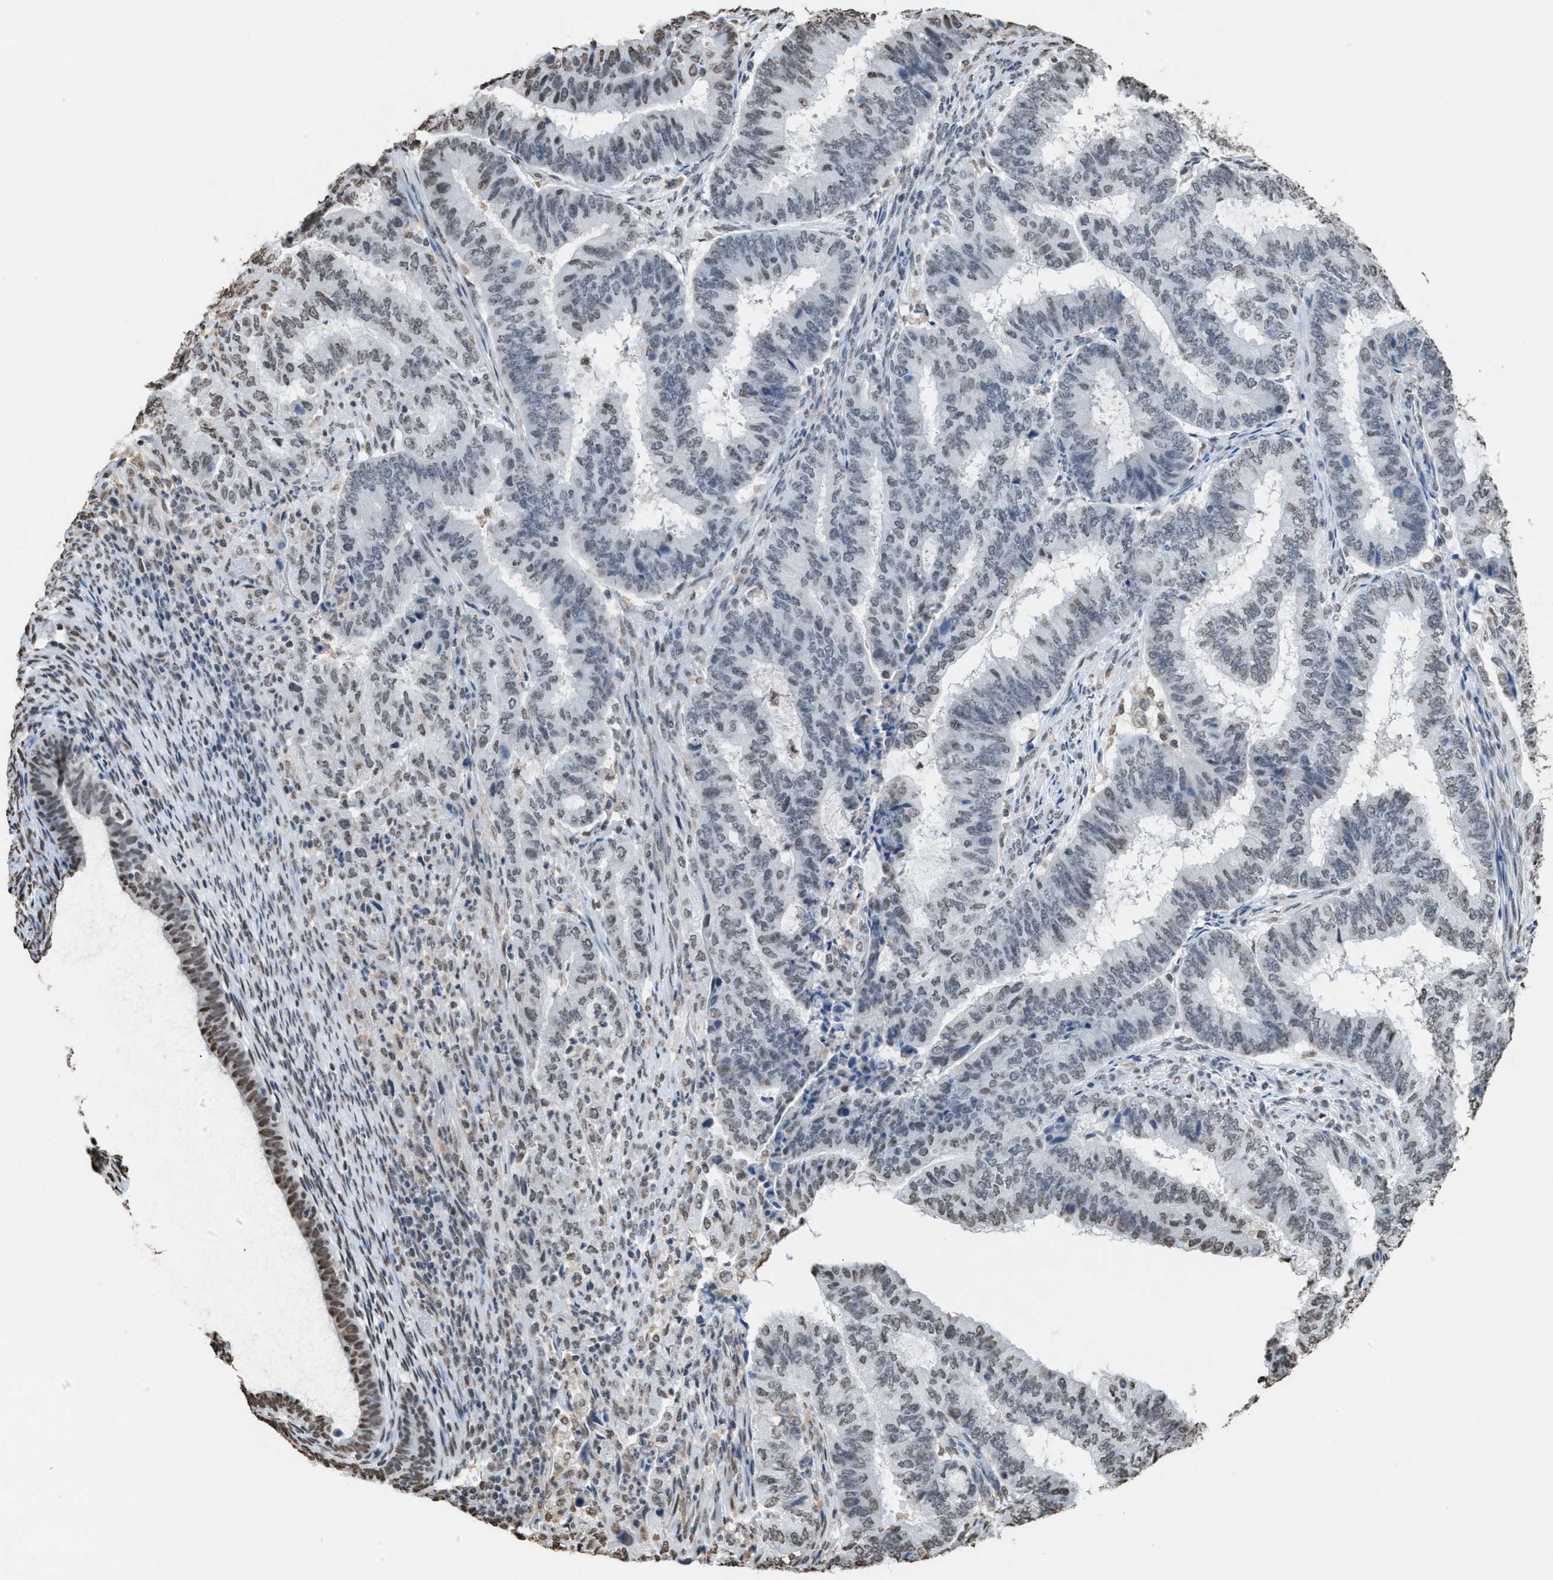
{"staining": {"intensity": "weak", "quantity": "<25%", "location": "nuclear"}, "tissue": "endometrial cancer", "cell_type": "Tumor cells", "image_type": "cancer", "snomed": [{"axis": "morphology", "description": "Adenocarcinoma, NOS"}, {"axis": "topography", "description": "Endometrium"}], "caption": "The micrograph shows no staining of tumor cells in adenocarcinoma (endometrial). The staining is performed using DAB (3,3'-diaminobenzidine) brown chromogen with nuclei counter-stained in using hematoxylin.", "gene": "NUP88", "patient": {"sex": "female", "age": 51}}